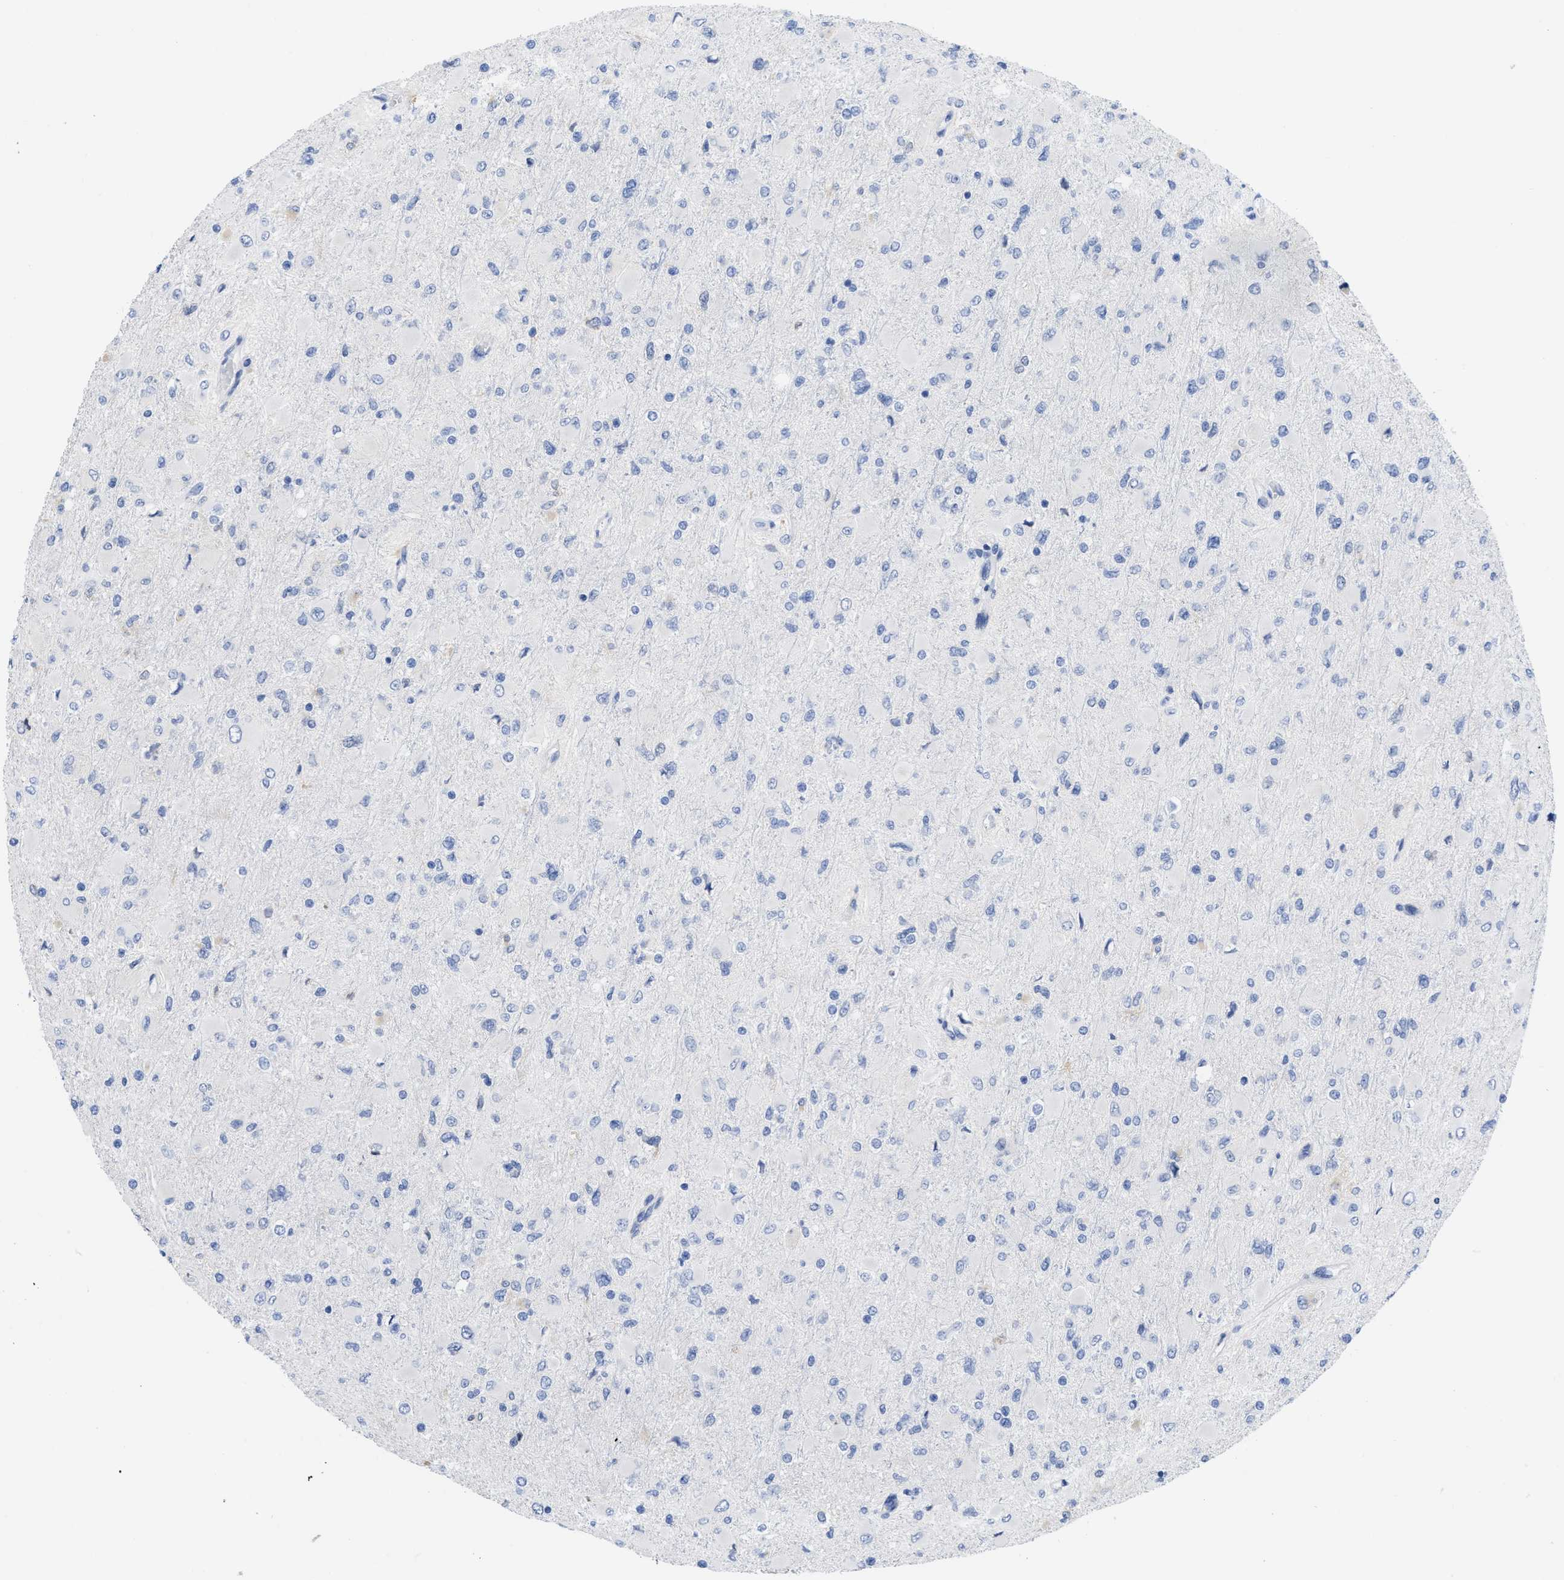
{"staining": {"intensity": "negative", "quantity": "none", "location": "none"}, "tissue": "glioma", "cell_type": "Tumor cells", "image_type": "cancer", "snomed": [{"axis": "morphology", "description": "Glioma, malignant, High grade"}, {"axis": "topography", "description": "Cerebral cortex"}], "caption": "Photomicrograph shows no protein positivity in tumor cells of glioma tissue.", "gene": "ACKR1", "patient": {"sex": "female", "age": 36}}